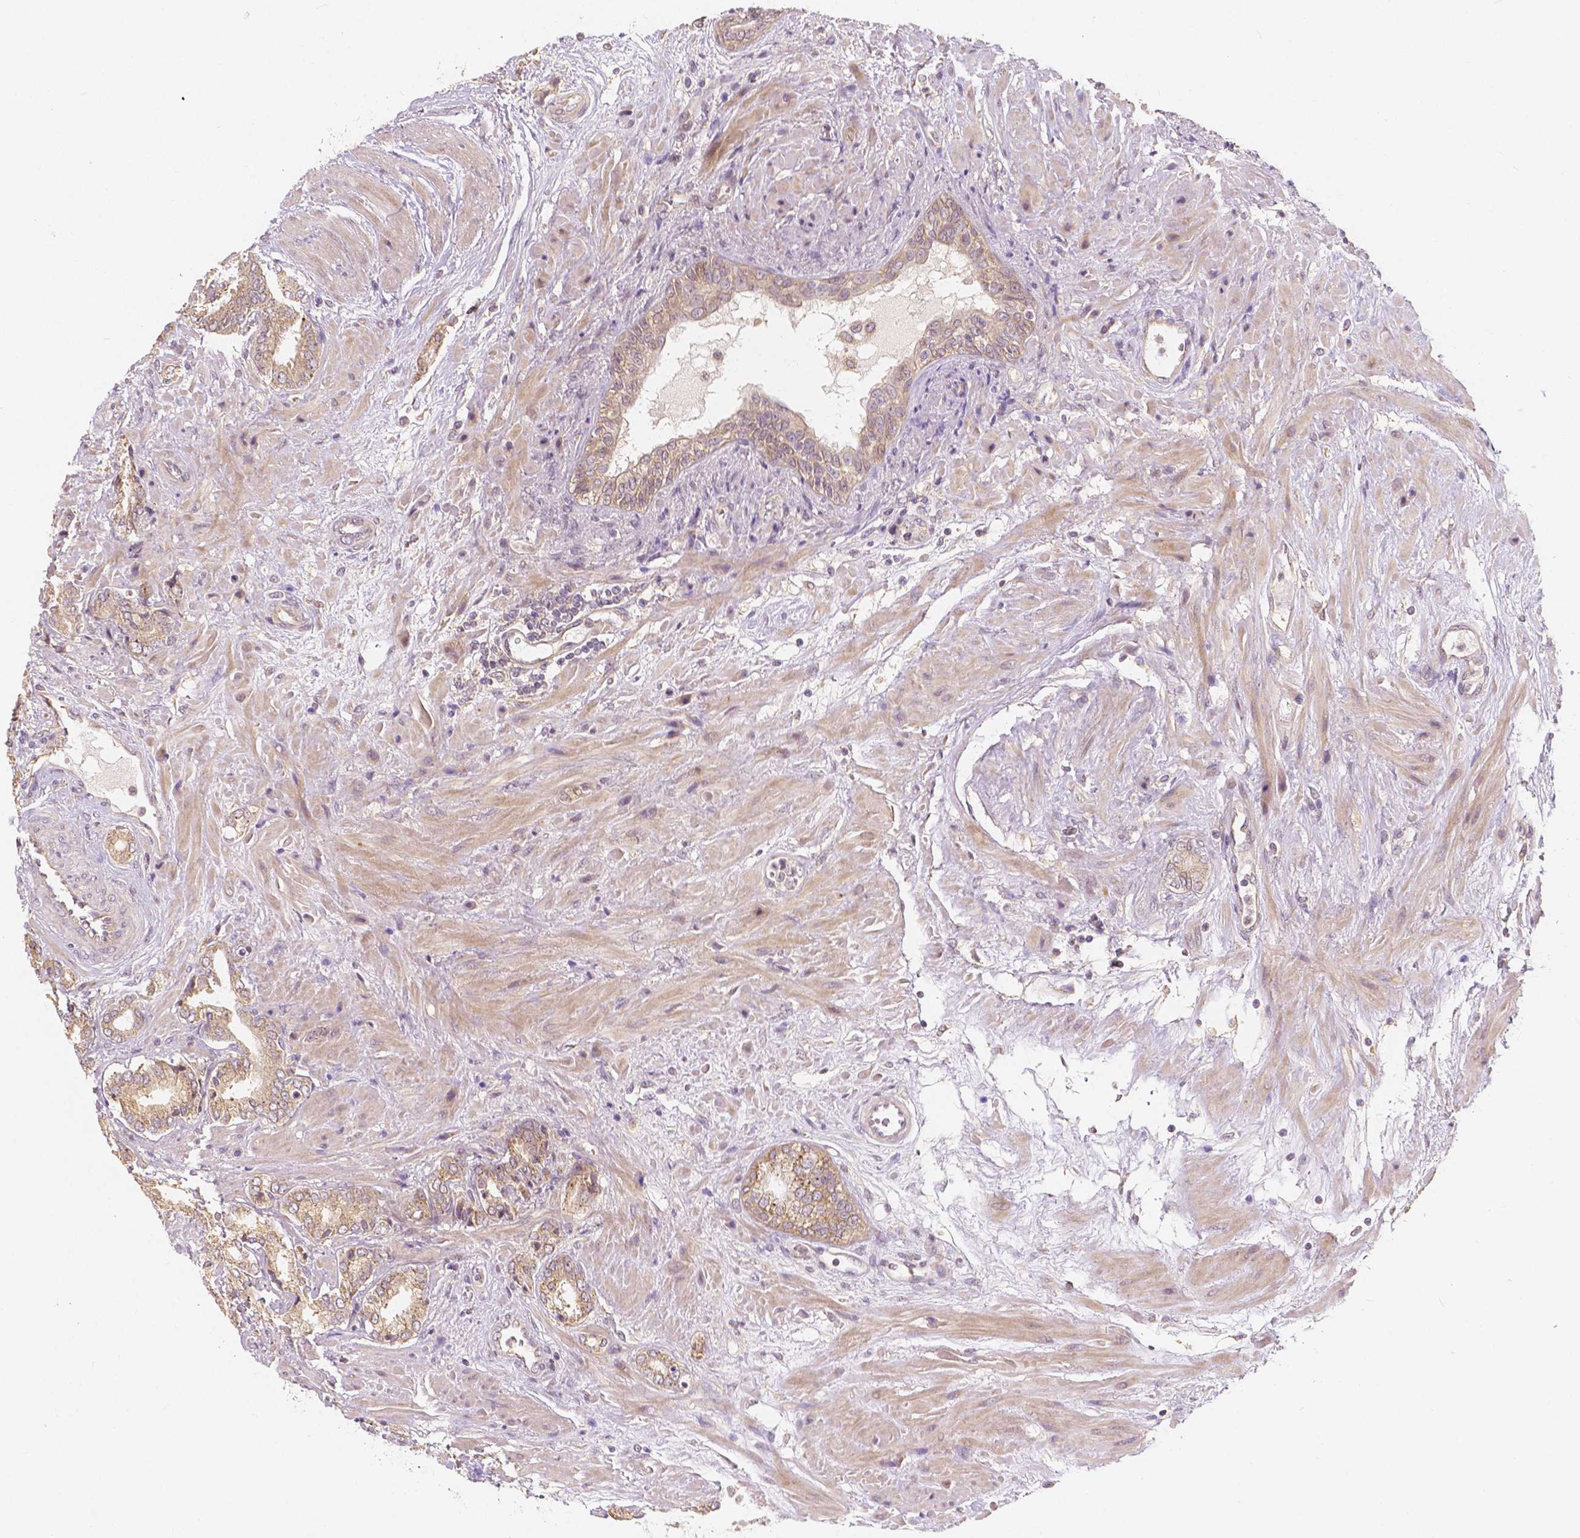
{"staining": {"intensity": "weak", "quantity": ">75%", "location": "cytoplasmic/membranous"}, "tissue": "prostate cancer", "cell_type": "Tumor cells", "image_type": "cancer", "snomed": [{"axis": "morphology", "description": "Adenocarcinoma, High grade"}, {"axis": "topography", "description": "Prostate"}], "caption": "The histopathology image displays staining of prostate cancer (adenocarcinoma (high-grade)), revealing weak cytoplasmic/membranous protein expression (brown color) within tumor cells.", "gene": "SNX12", "patient": {"sex": "male", "age": 56}}